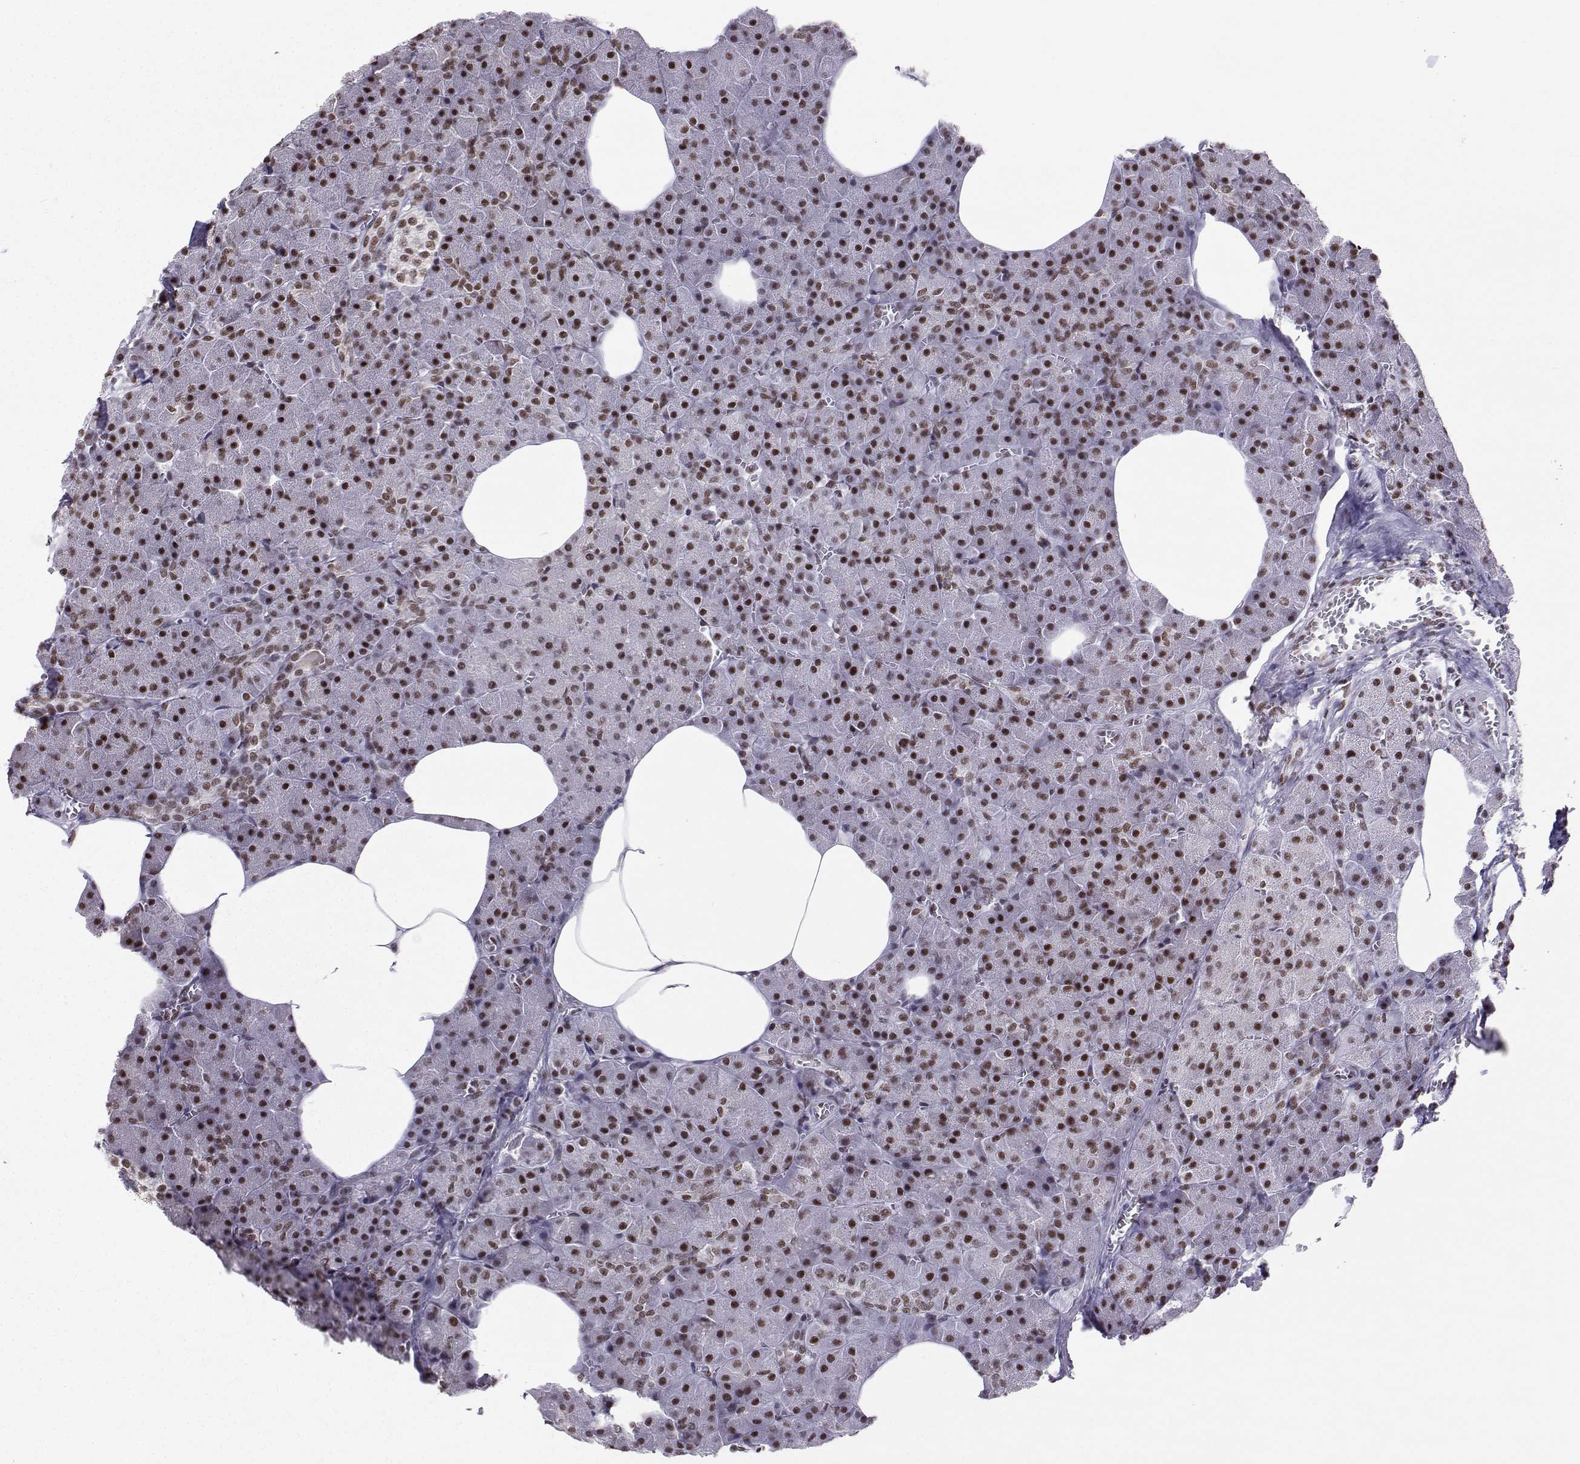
{"staining": {"intensity": "moderate", "quantity": "25%-75%", "location": "nuclear"}, "tissue": "pancreas", "cell_type": "Exocrine glandular cells", "image_type": "normal", "snomed": [{"axis": "morphology", "description": "Normal tissue, NOS"}, {"axis": "topography", "description": "Pancreas"}], "caption": "Brown immunohistochemical staining in benign pancreas reveals moderate nuclear staining in approximately 25%-75% of exocrine glandular cells. The protein is stained brown, and the nuclei are stained in blue (DAB (3,3'-diaminobenzidine) IHC with brightfield microscopy, high magnification).", "gene": "SNRPB2", "patient": {"sex": "female", "age": 45}}